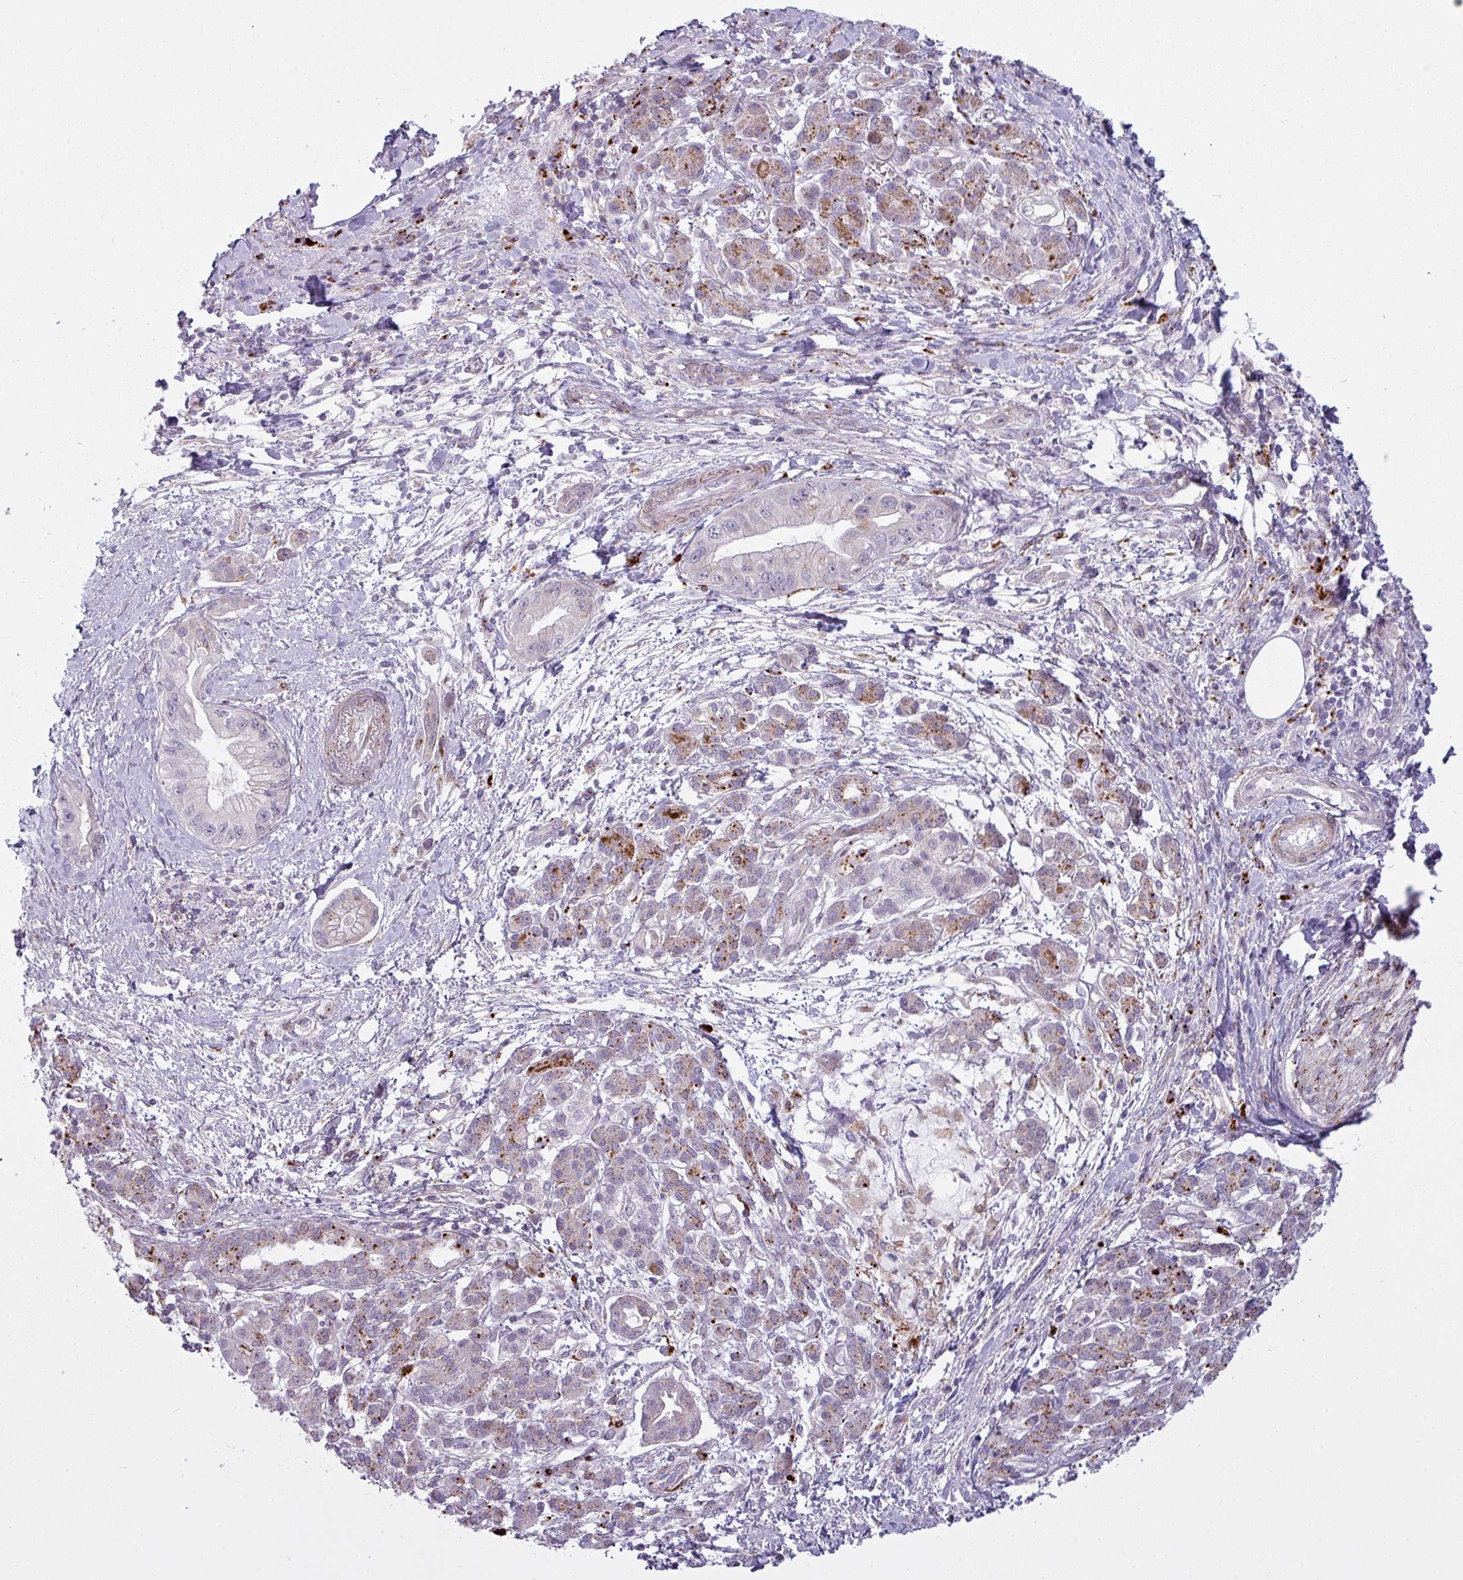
{"staining": {"intensity": "negative", "quantity": "none", "location": "none"}, "tissue": "pancreatic cancer", "cell_type": "Tumor cells", "image_type": "cancer", "snomed": [{"axis": "morphology", "description": "Adenocarcinoma, NOS"}, {"axis": "topography", "description": "Pancreas"}], "caption": "Histopathology image shows no protein expression in tumor cells of pancreatic cancer (adenocarcinoma) tissue.", "gene": "MAP7D2", "patient": {"sex": "male", "age": 48}}